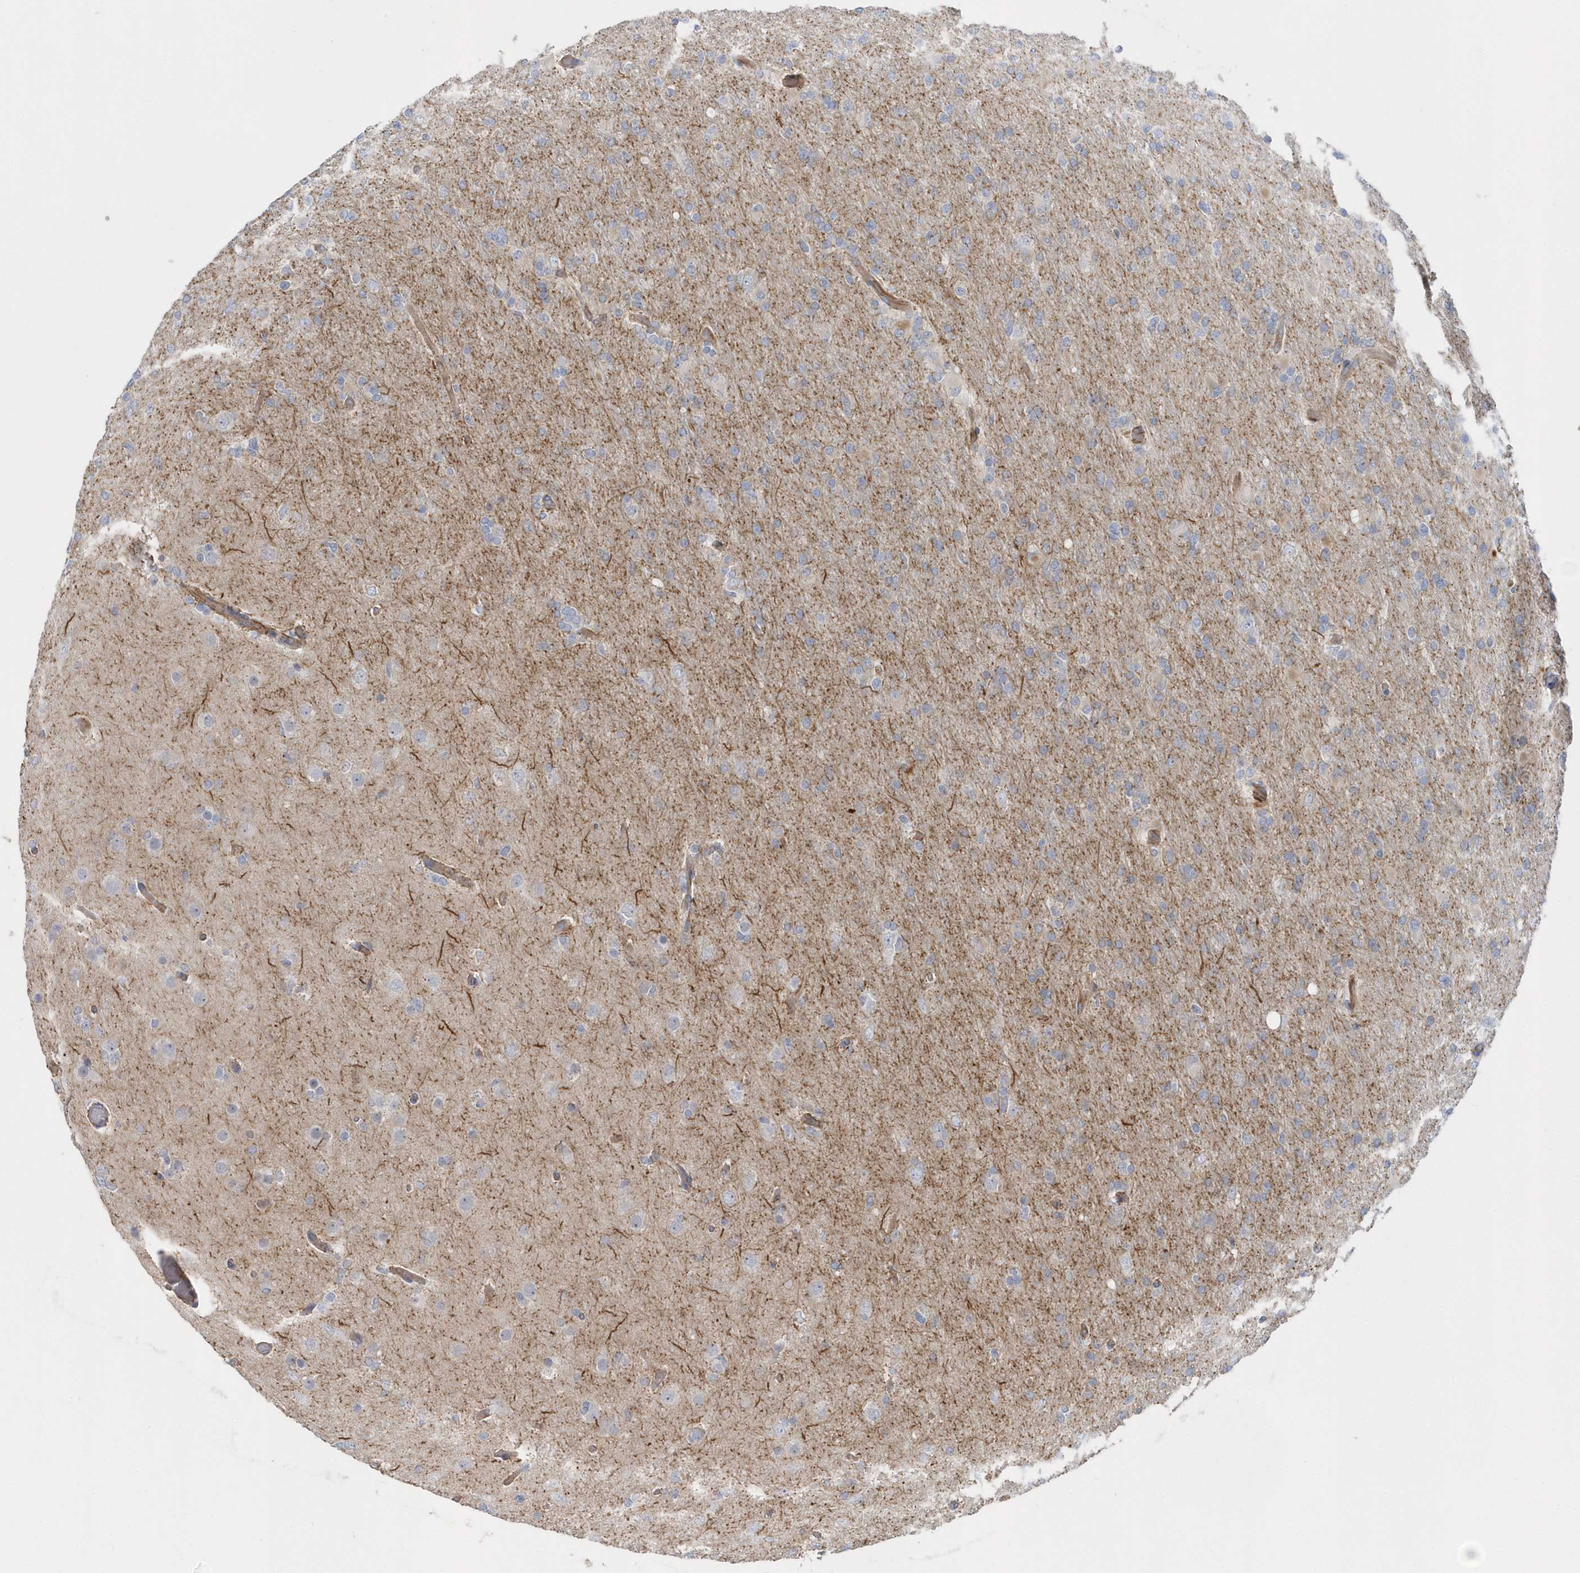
{"staining": {"intensity": "negative", "quantity": "none", "location": "none"}, "tissue": "glioma", "cell_type": "Tumor cells", "image_type": "cancer", "snomed": [{"axis": "morphology", "description": "Glioma, malignant, High grade"}, {"axis": "topography", "description": "Cerebral cortex"}], "caption": "Immunohistochemistry (IHC) of human glioma demonstrates no positivity in tumor cells.", "gene": "RAB17", "patient": {"sex": "female", "age": 36}}